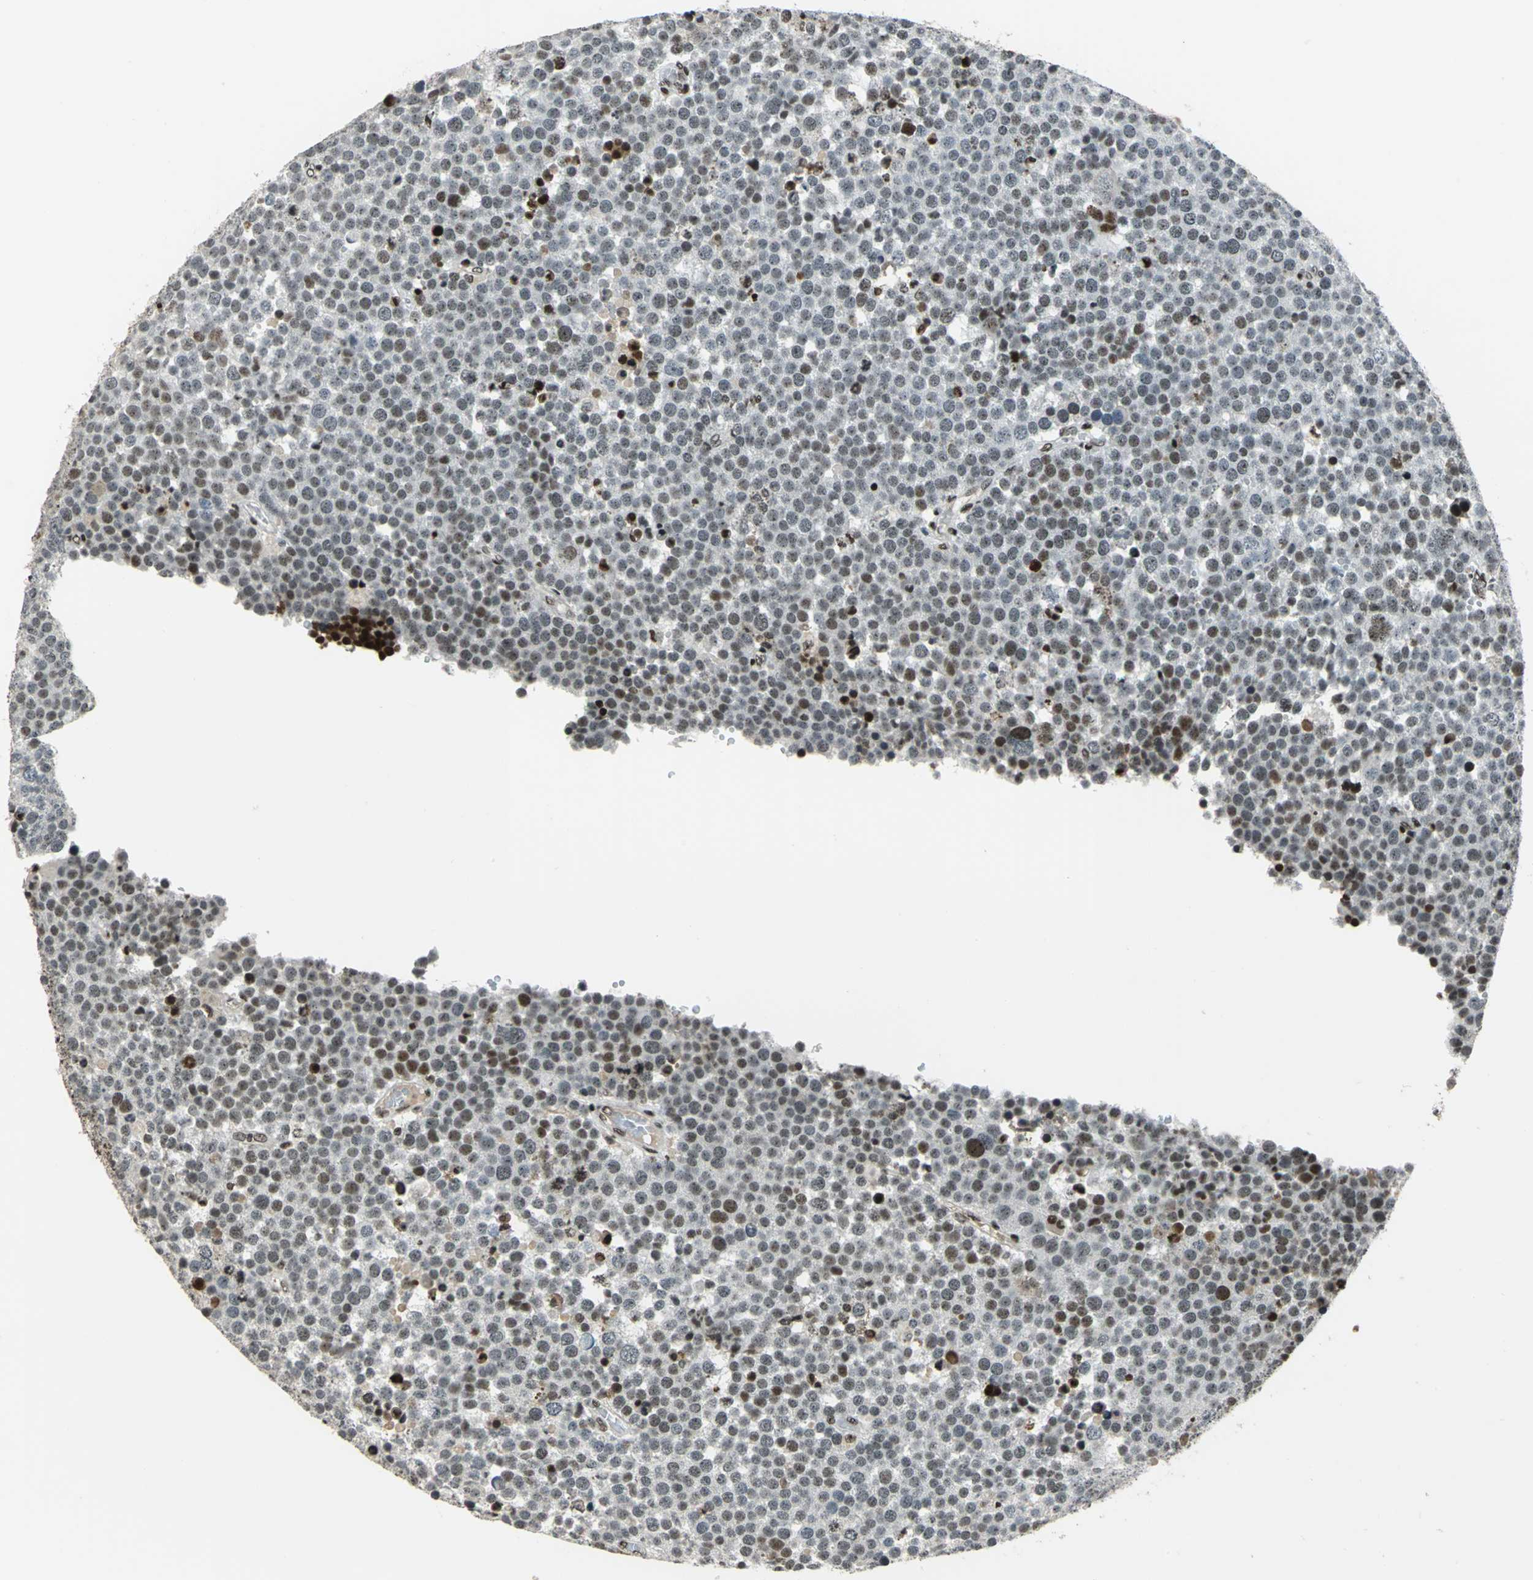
{"staining": {"intensity": "strong", "quantity": ">75%", "location": "nuclear"}, "tissue": "testis cancer", "cell_type": "Tumor cells", "image_type": "cancer", "snomed": [{"axis": "morphology", "description": "Seminoma, NOS"}, {"axis": "topography", "description": "Testis"}], "caption": "A high amount of strong nuclear expression is appreciated in about >75% of tumor cells in testis cancer (seminoma) tissue.", "gene": "UBTF", "patient": {"sex": "male", "age": 71}}